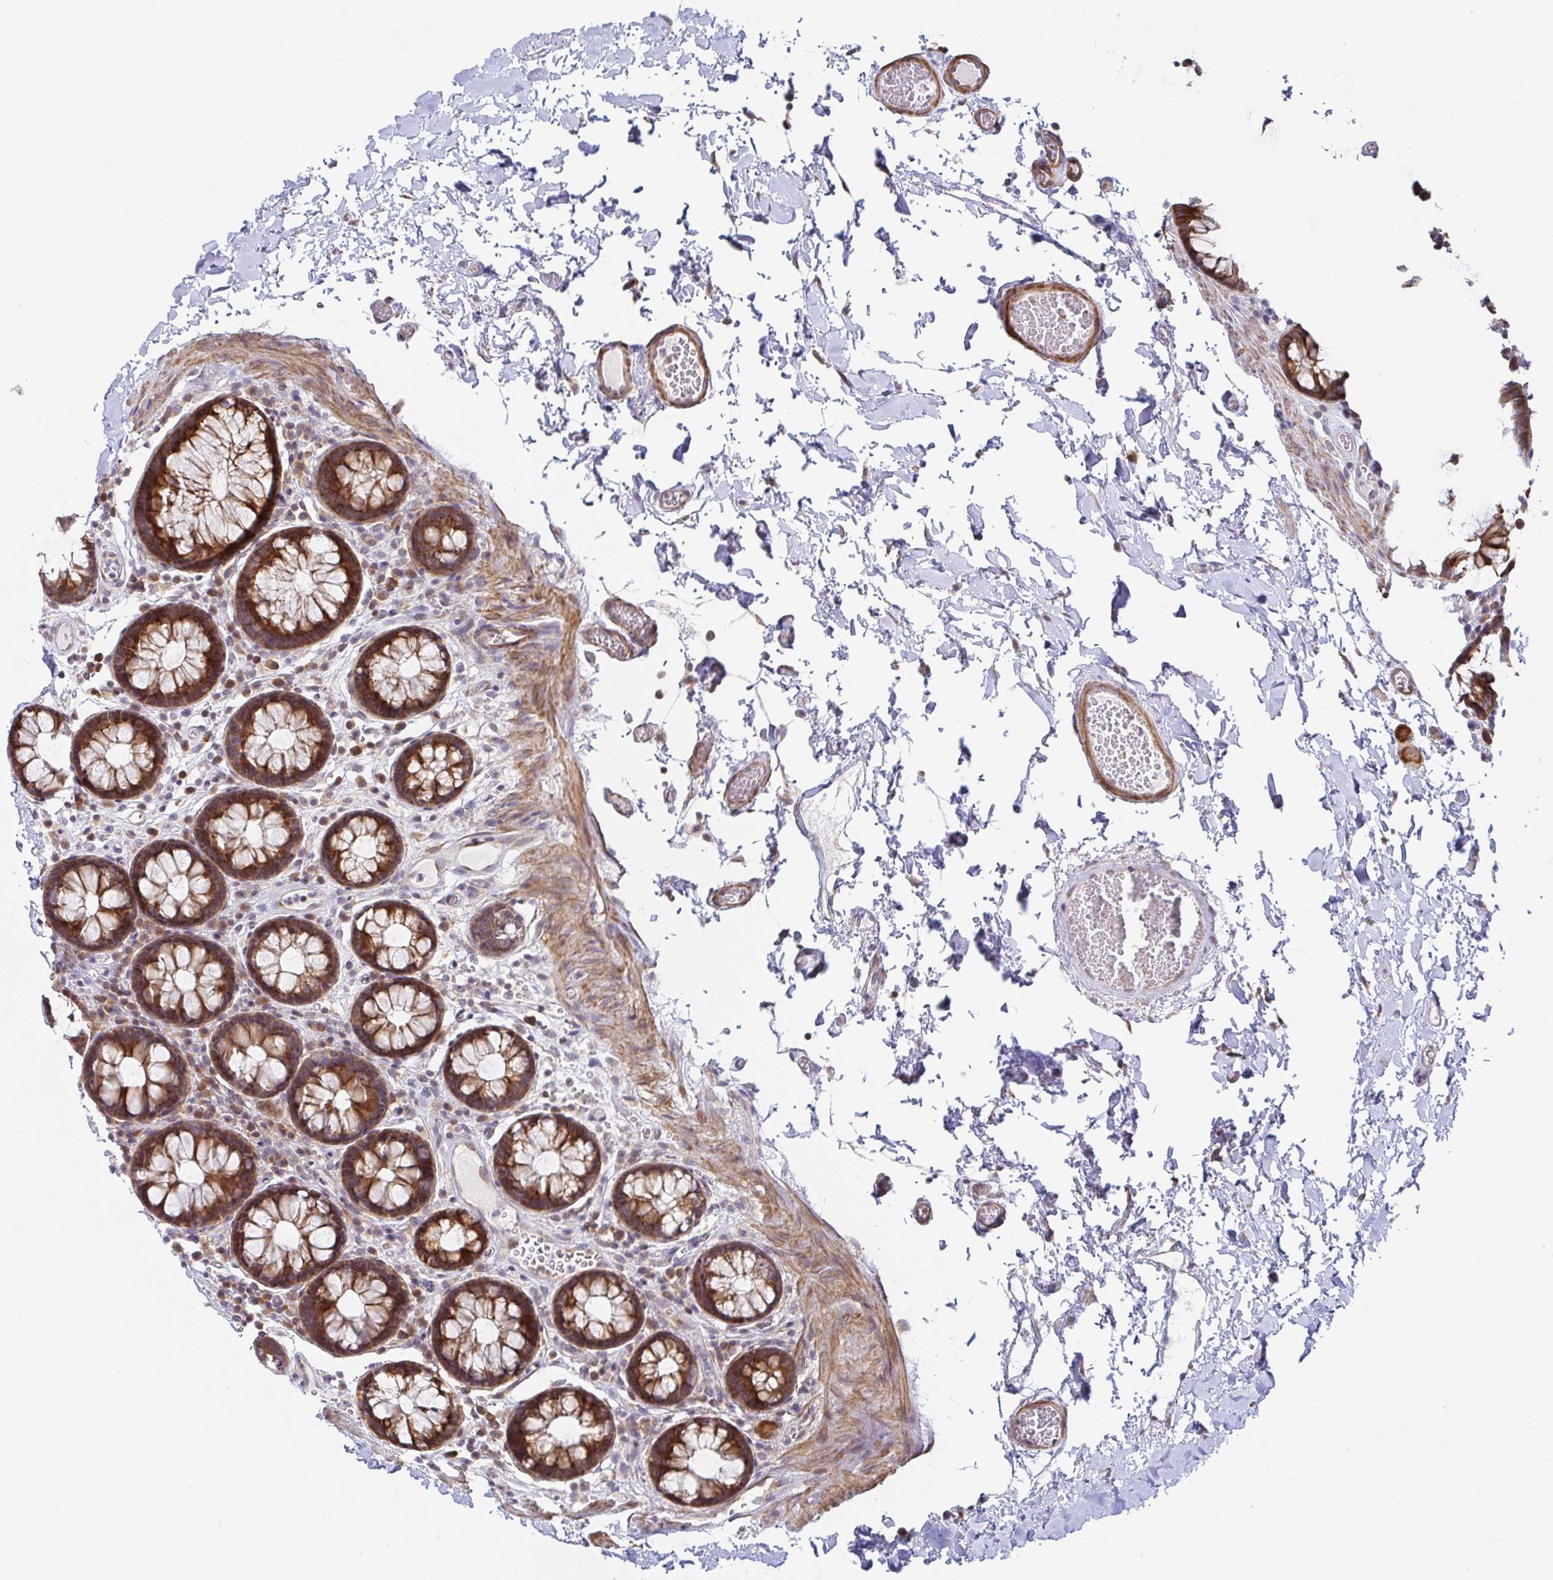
{"staining": {"intensity": "negative", "quantity": "none", "location": "none"}, "tissue": "colon", "cell_type": "Endothelial cells", "image_type": "normal", "snomed": [{"axis": "morphology", "description": "Normal tissue, NOS"}, {"axis": "topography", "description": "Colon"}, {"axis": "topography", "description": "Peripheral nerve tissue"}], "caption": "Immunohistochemistry histopathology image of unremarkable colon: colon stained with DAB reveals no significant protein staining in endothelial cells.", "gene": "LARP1", "patient": {"sex": "male", "age": 84}}